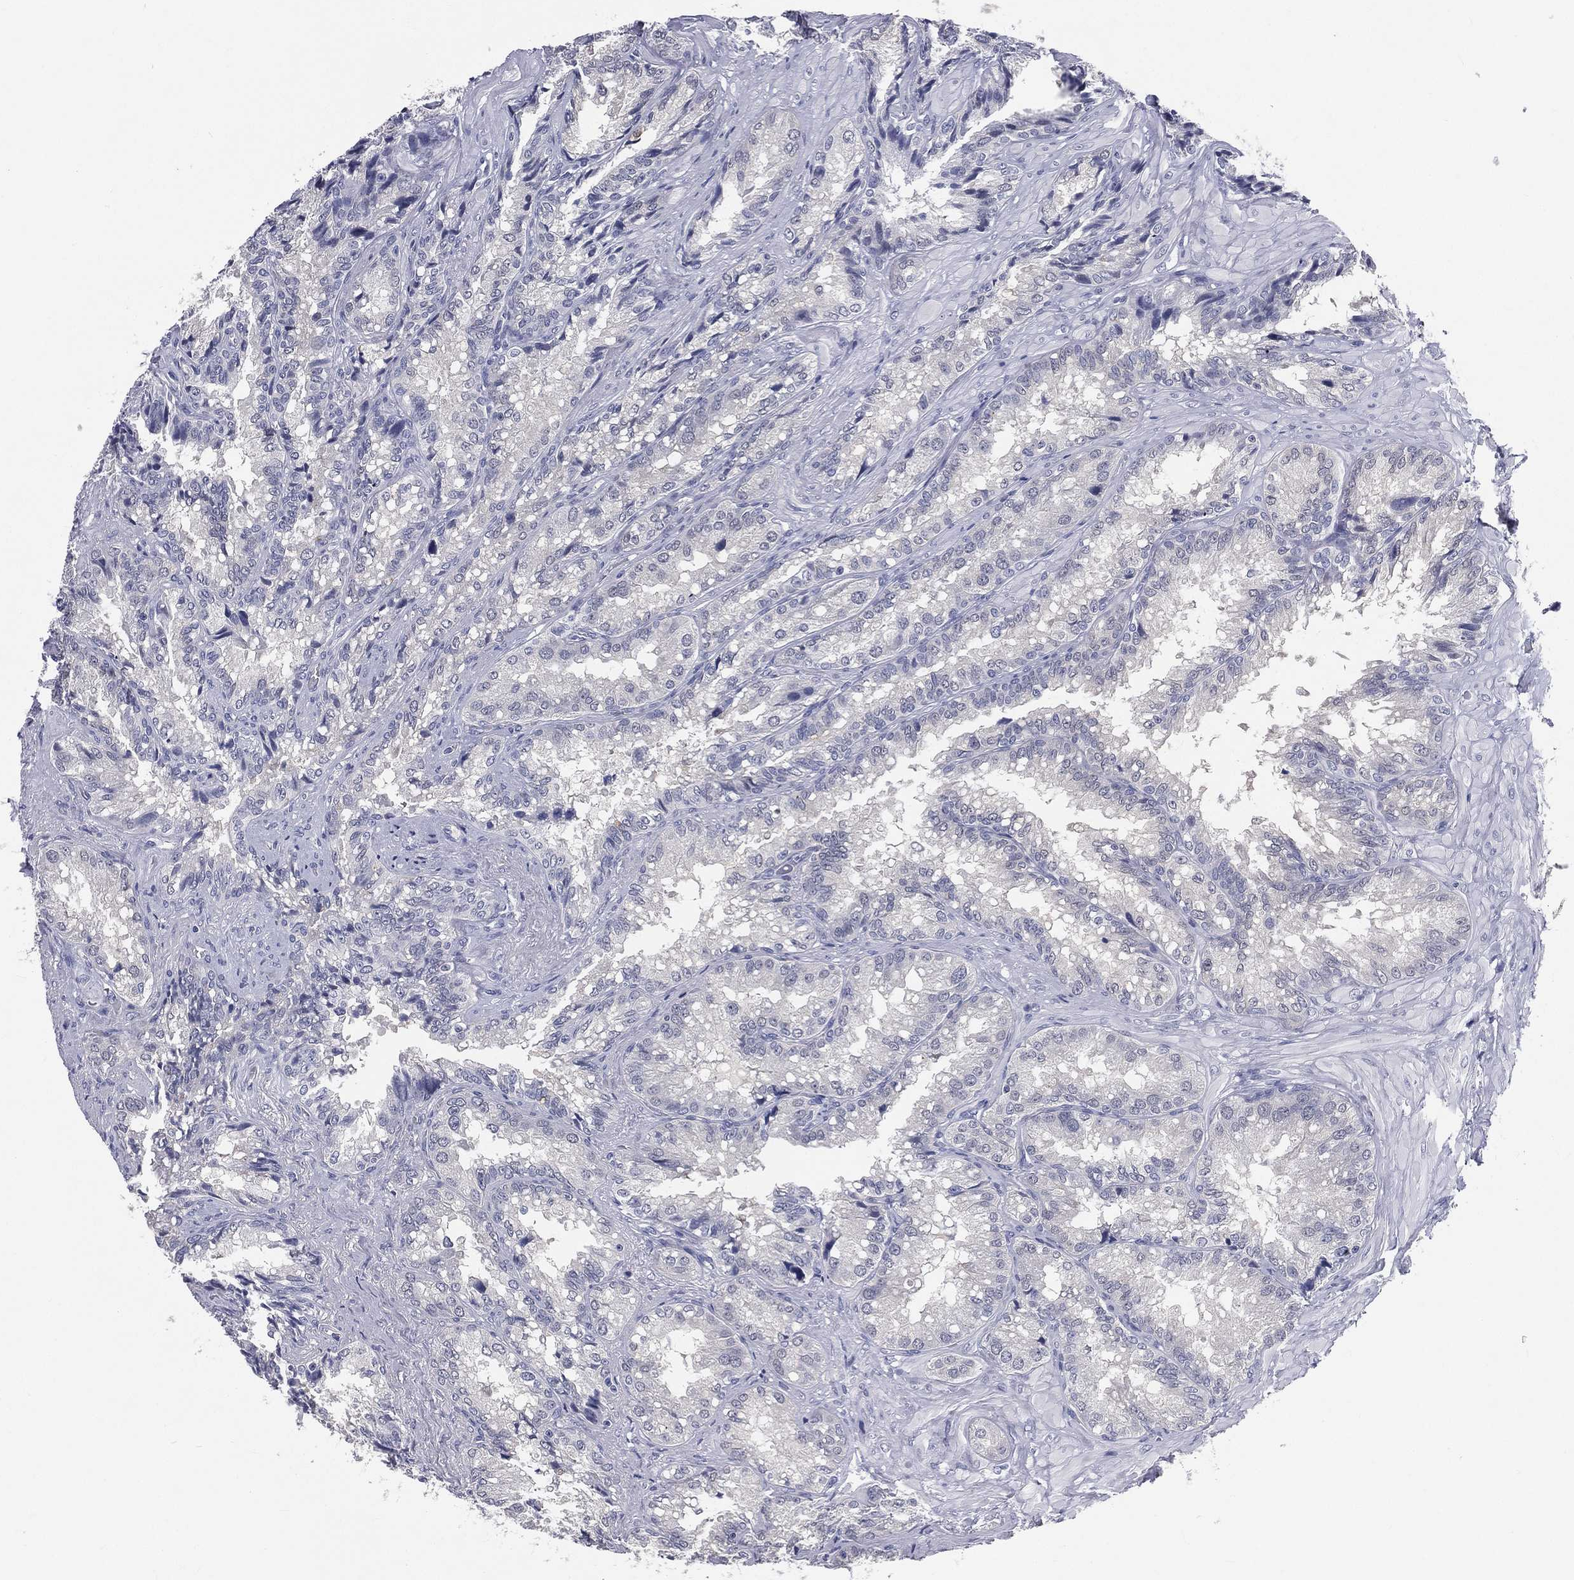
{"staining": {"intensity": "negative", "quantity": "none", "location": "none"}, "tissue": "seminal vesicle", "cell_type": "Glandular cells", "image_type": "normal", "snomed": [{"axis": "morphology", "description": "Normal tissue, NOS"}, {"axis": "topography", "description": "Seminal veicle"}], "caption": "Protein analysis of benign seminal vesicle reveals no significant expression in glandular cells.", "gene": "IFT27", "patient": {"sex": "male", "age": 68}}